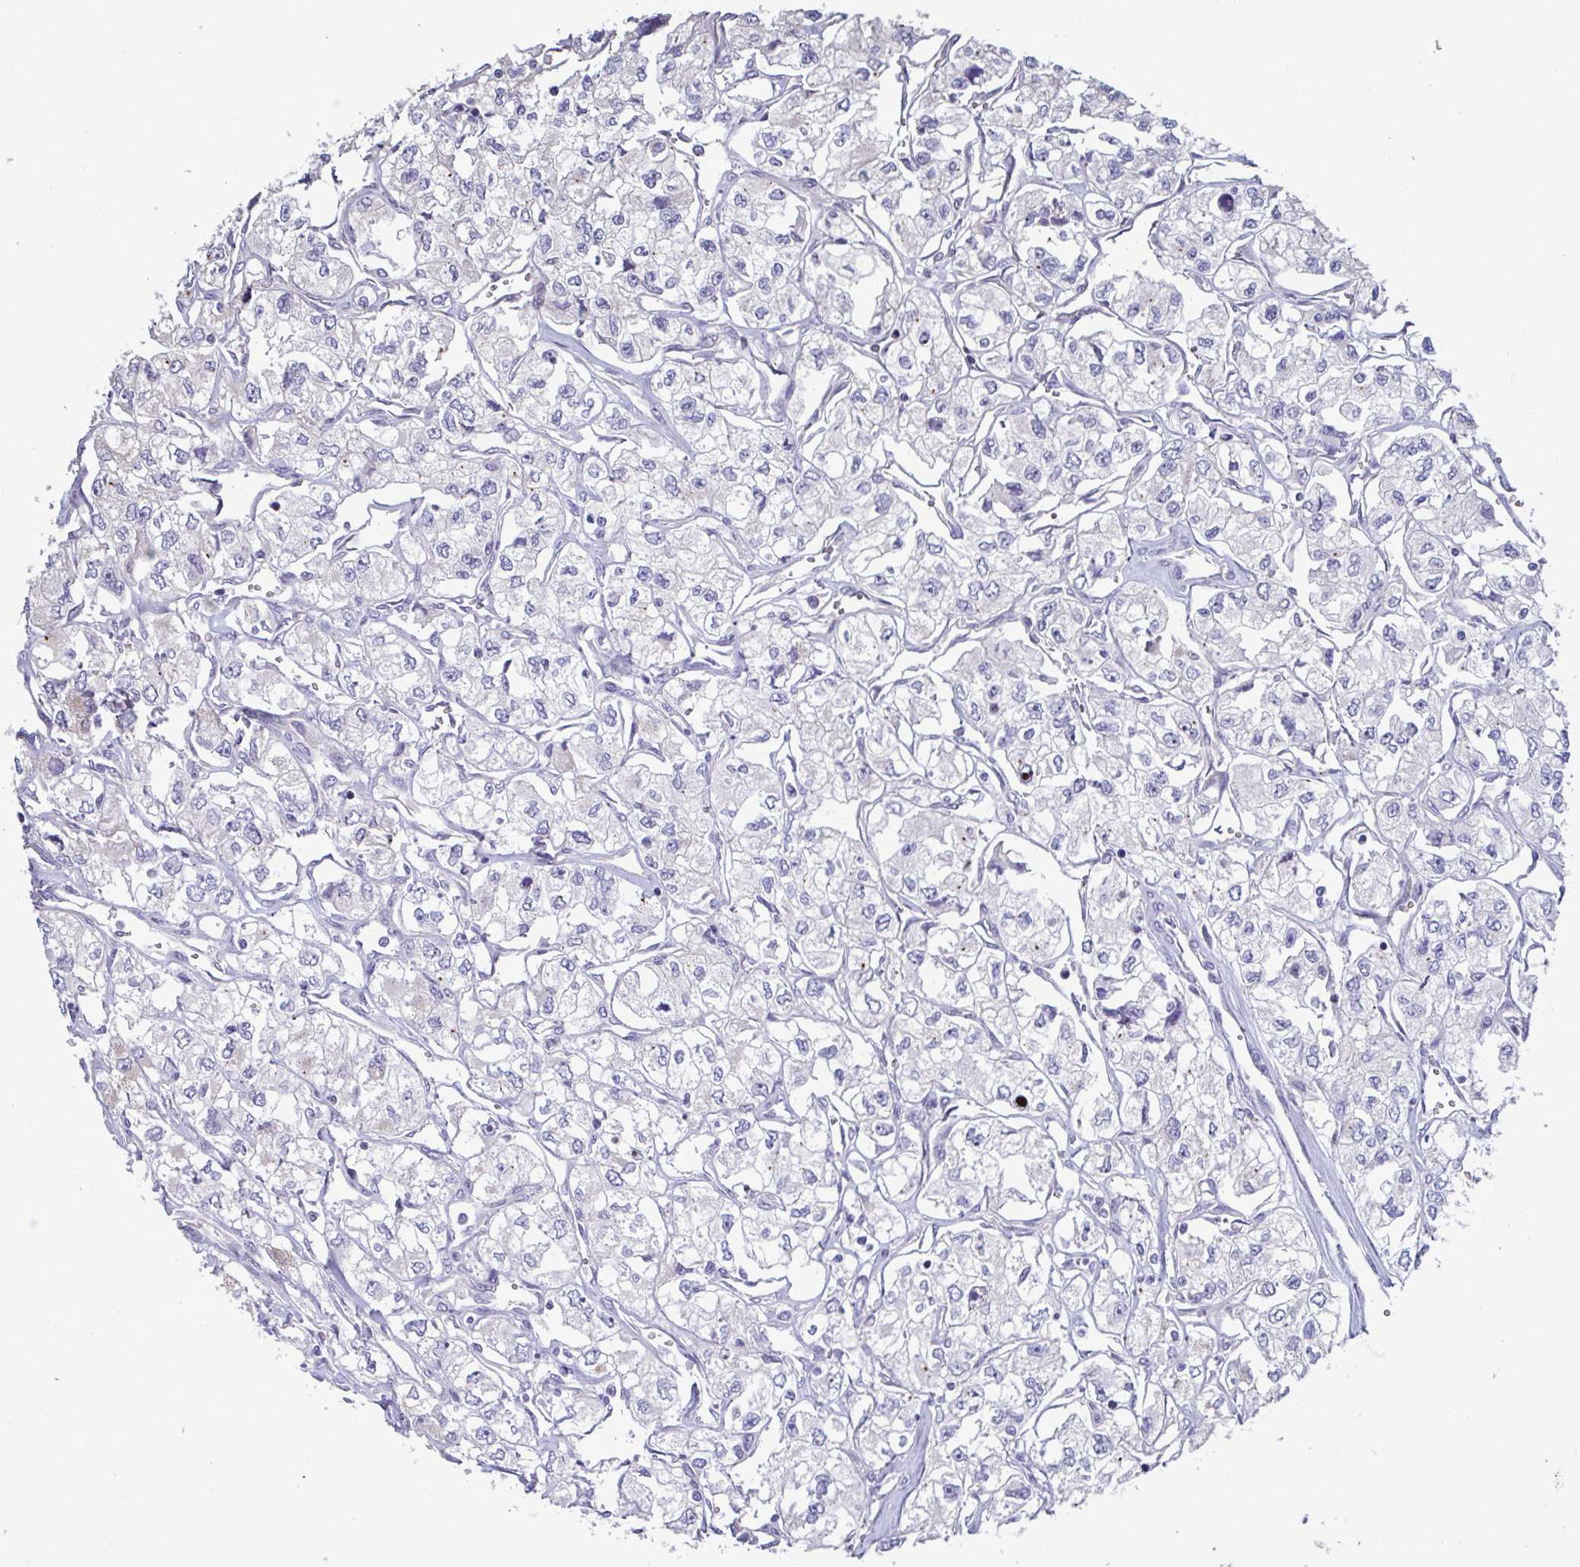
{"staining": {"intensity": "negative", "quantity": "none", "location": "none"}, "tissue": "renal cancer", "cell_type": "Tumor cells", "image_type": "cancer", "snomed": [{"axis": "morphology", "description": "Adenocarcinoma, NOS"}, {"axis": "topography", "description": "Kidney"}], "caption": "An immunohistochemistry image of renal adenocarcinoma is shown. There is no staining in tumor cells of renal adenocarcinoma.", "gene": "GLDC", "patient": {"sex": "female", "age": 59}}